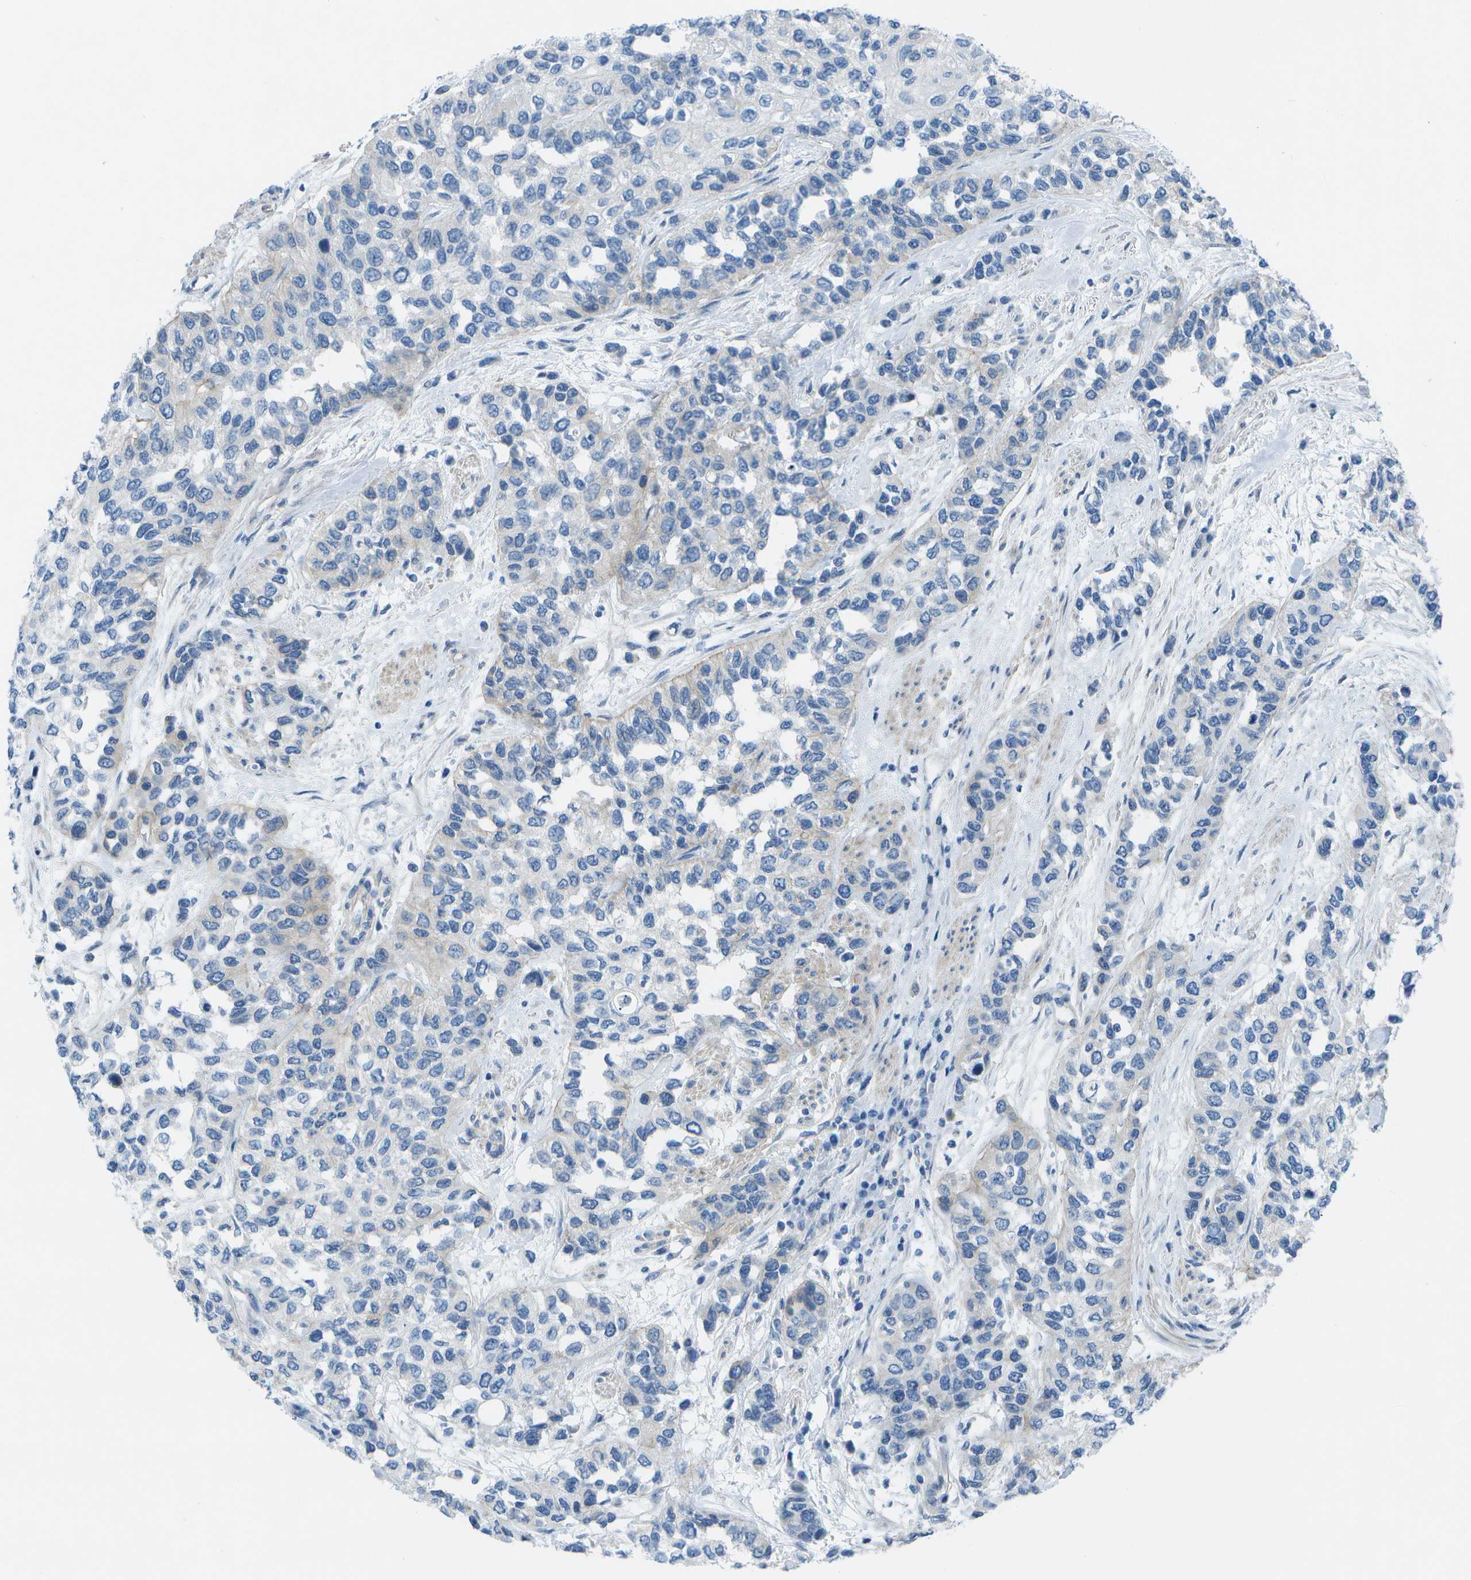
{"staining": {"intensity": "weak", "quantity": "<25%", "location": "cytoplasmic/membranous"}, "tissue": "urothelial cancer", "cell_type": "Tumor cells", "image_type": "cancer", "snomed": [{"axis": "morphology", "description": "Urothelial carcinoma, High grade"}, {"axis": "topography", "description": "Urinary bladder"}], "caption": "The photomicrograph displays no significant expression in tumor cells of urothelial cancer. (DAB IHC visualized using brightfield microscopy, high magnification).", "gene": "SORBS3", "patient": {"sex": "female", "age": 56}}